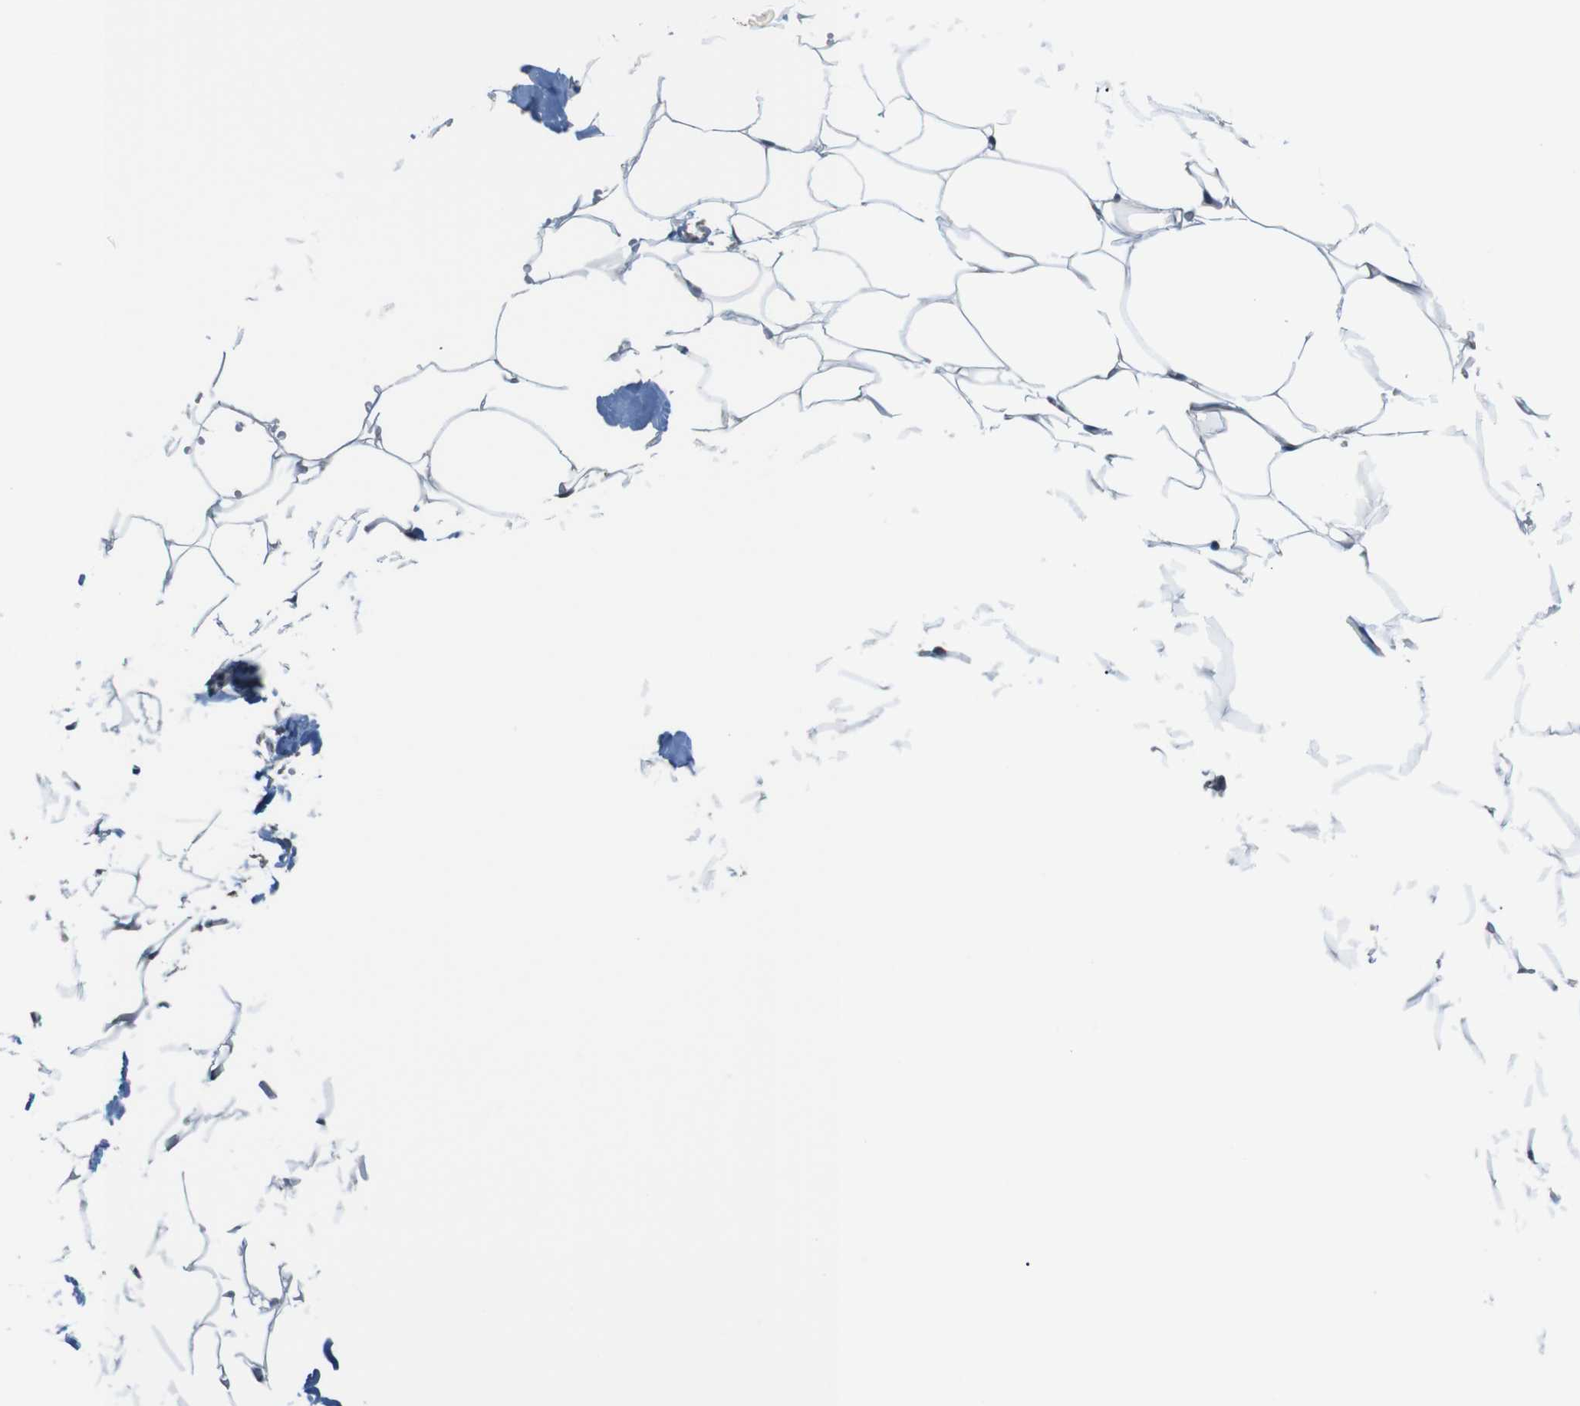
{"staining": {"intensity": "negative", "quantity": "none", "location": "none"}, "tissue": "adipose tissue", "cell_type": "Adipocytes", "image_type": "normal", "snomed": [{"axis": "morphology", "description": "Normal tissue, NOS"}, {"axis": "topography", "description": "Breast"}, {"axis": "topography", "description": "Adipose tissue"}], "caption": "This is an immunohistochemistry (IHC) micrograph of benign adipose tissue. There is no positivity in adipocytes.", "gene": "SMCO2", "patient": {"sex": "female", "age": 25}}